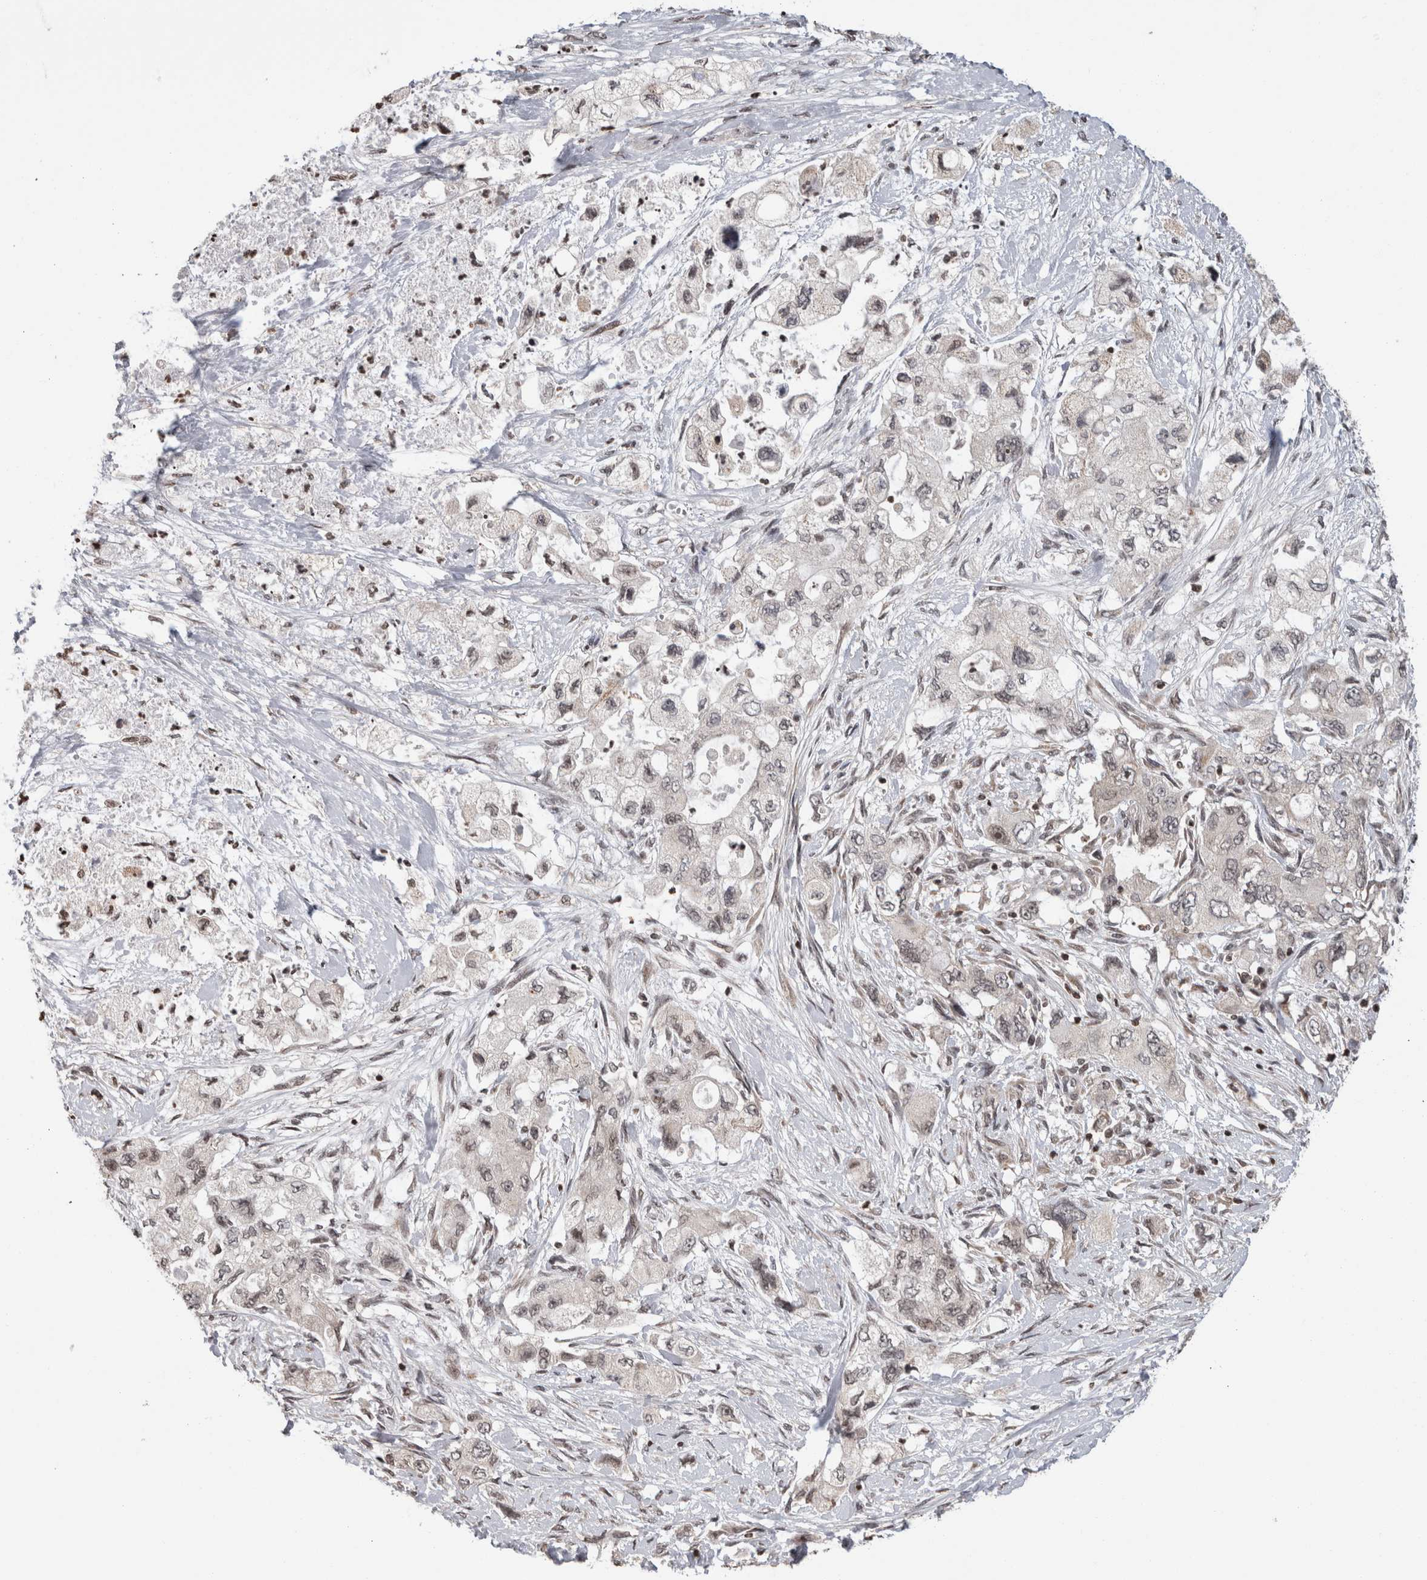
{"staining": {"intensity": "weak", "quantity": "<25%", "location": "cytoplasmic/membranous,nuclear"}, "tissue": "pancreatic cancer", "cell_type": "Tumor cells", "image_type": "cancer", "snomed": [{"axis": "morphology", "description": "Adenocarcinoma, NOS"}, {"axis": "topography", "description": "Pancreas"}], "caption": "Human pancreatic cancer stained for a protein using immunohistochemistry (IHC) demonstrates no expression in tumor cells.", "gene": "ZBTB11", "patient": {"sex": "female", "age": 73}}